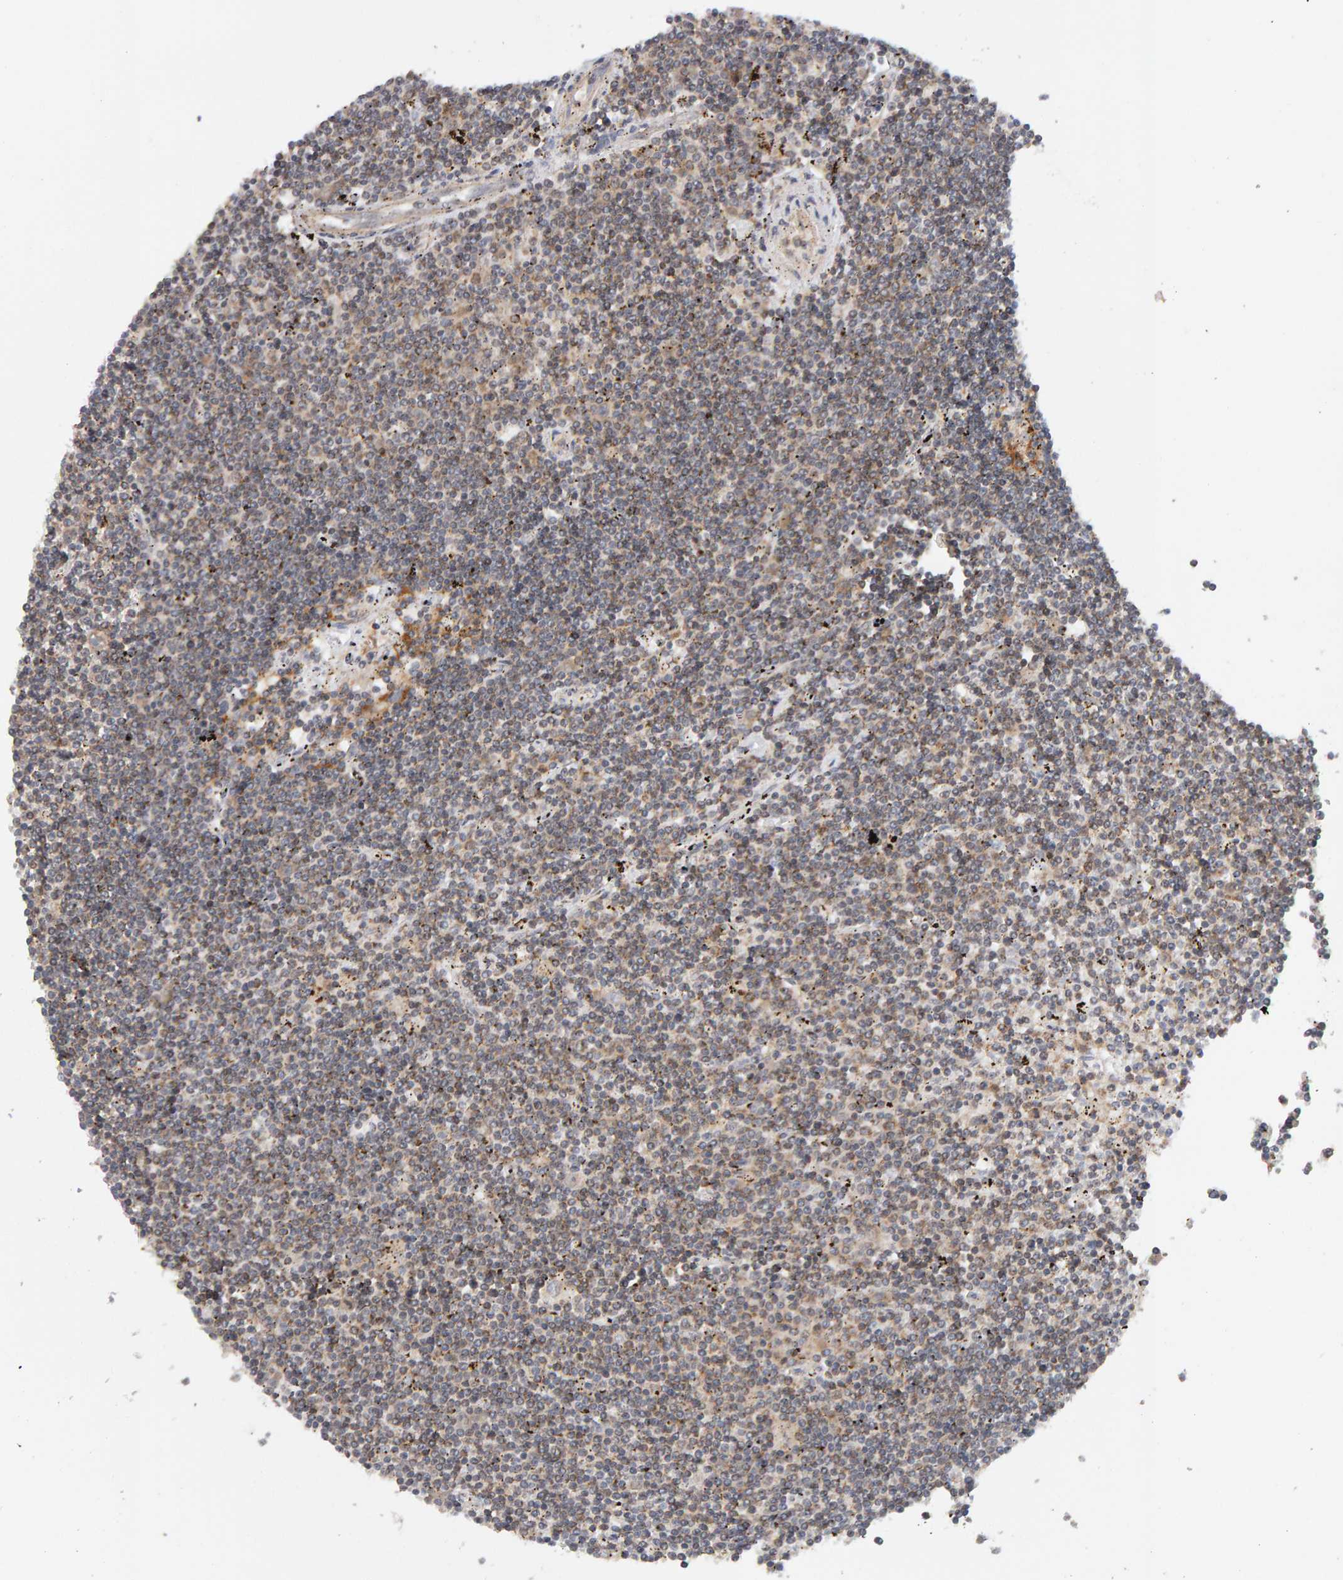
{"staining": {"intensity": "weak", "quantity": "<25%", "location": "cytoplasmic/membranous"}, "tissue": "lymphoma", "cell_type": "Tumor cells", "image_type": "cancer", "snomed": [{"axis": "morphology", "description": "Malignant lymphoma, non-Hodgkin's type, Low grade"}, {"axis": "topography", "description": "Spleen"}], "caption": "Immunohistochemical staining of lymphoma shows no significant staining in tumor cells.", "gene": "DNAJC7", "patient": {"sex": "male", "age": 76}}